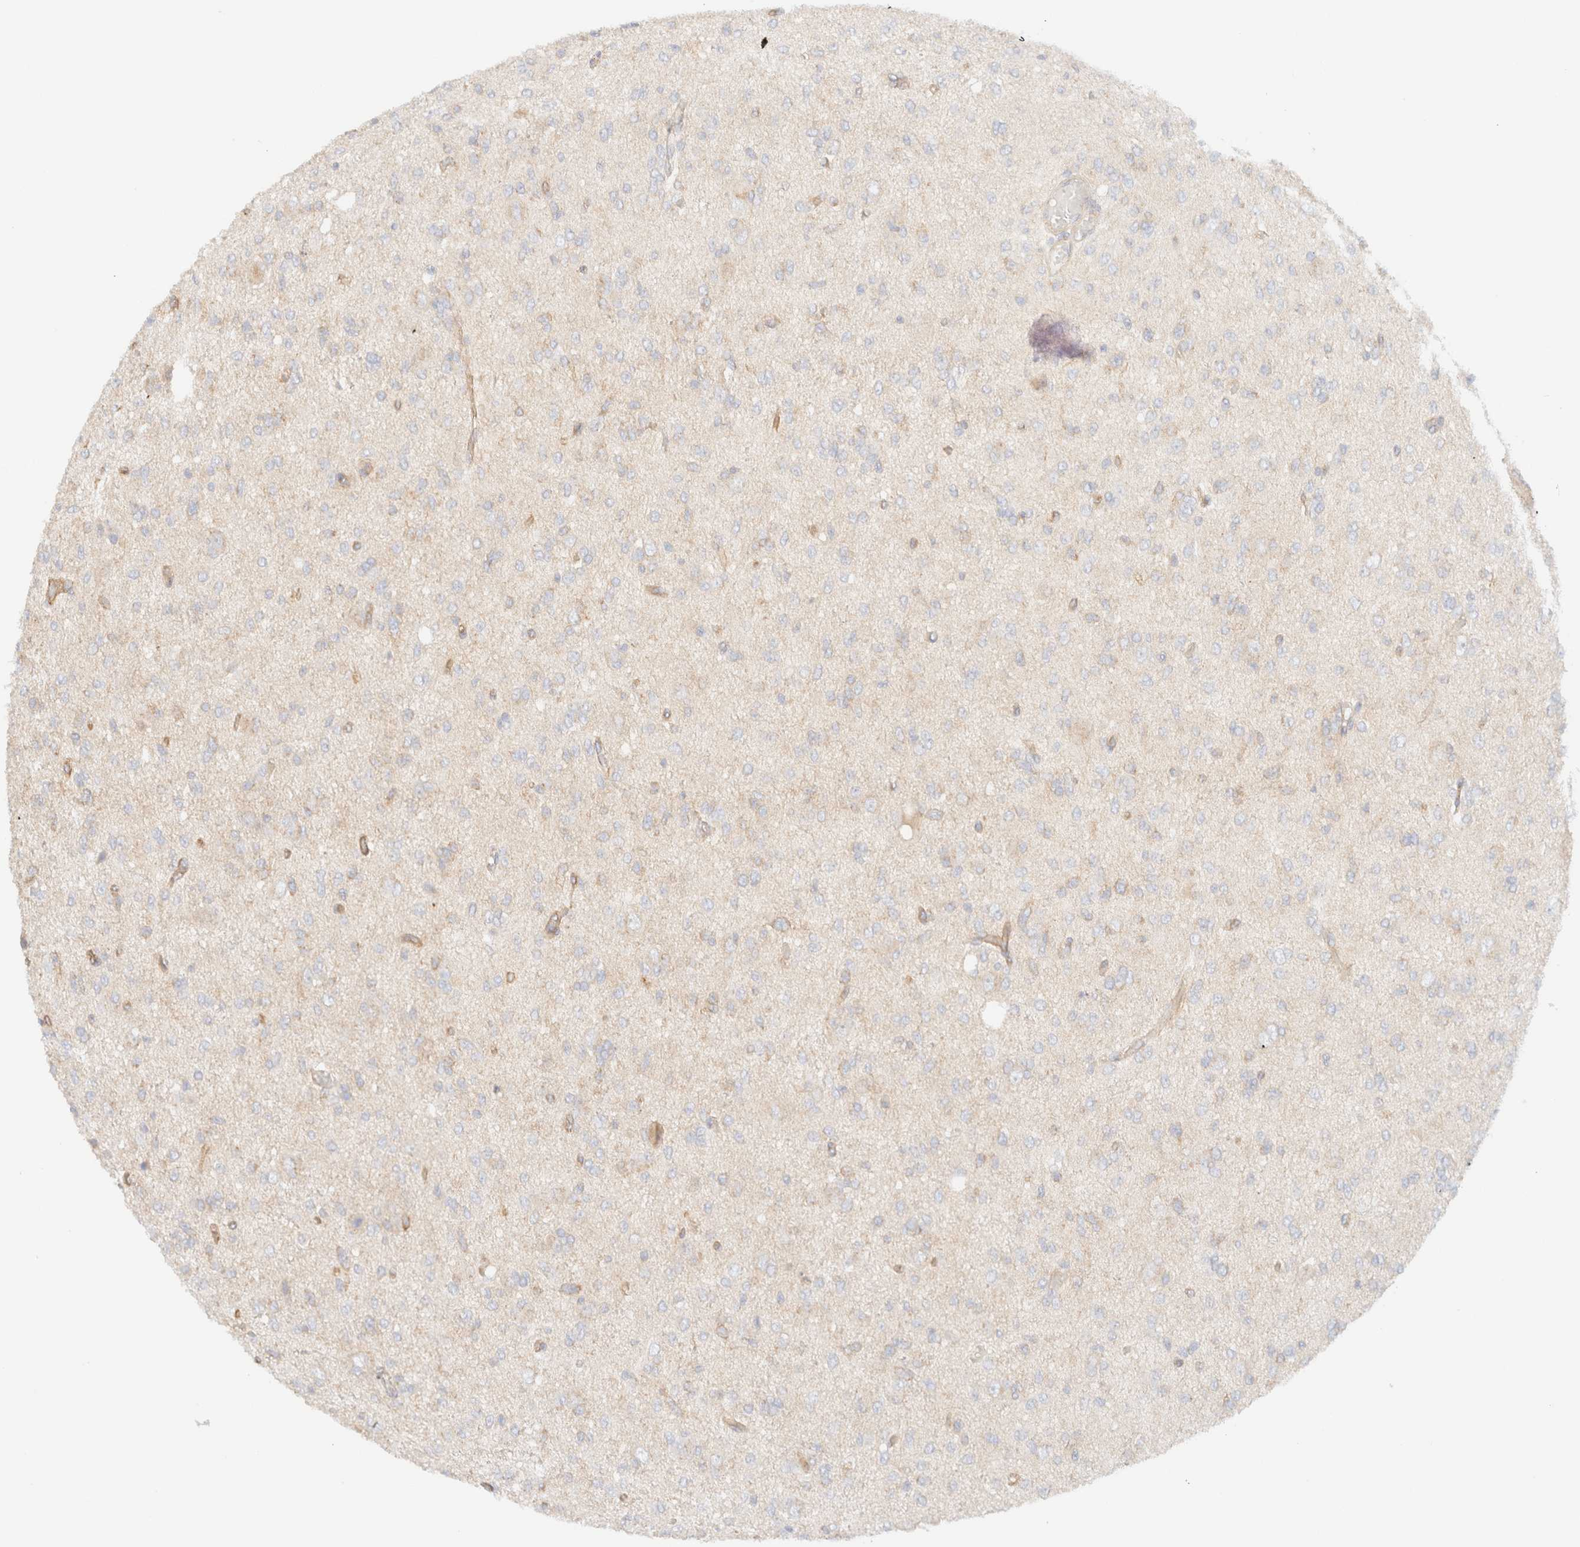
{"staining": {"intensity": "negative", "quantity": "none", "location": "none"}, "tissue": "glioma", "cell_type": "Tumor cells", "image_type": "cancer", "snomed": [{"axis": "morphology", "description": "Glioma, malignant, High grade"}, {"axis": "topography", "description": "Brain"}], "caption": "Glioma was stained to show a protein in brown. There is no significant positivity in tumor cells. (Stains: DAB (3,3'-diaminobenzidine) immunohistochemistry (IHC) with hematoxylin counter stain, Microscopy: brightfield microscopy at high magnification).", "gene": "MYO10", "patient": {"sex": "female", "age": 59}}